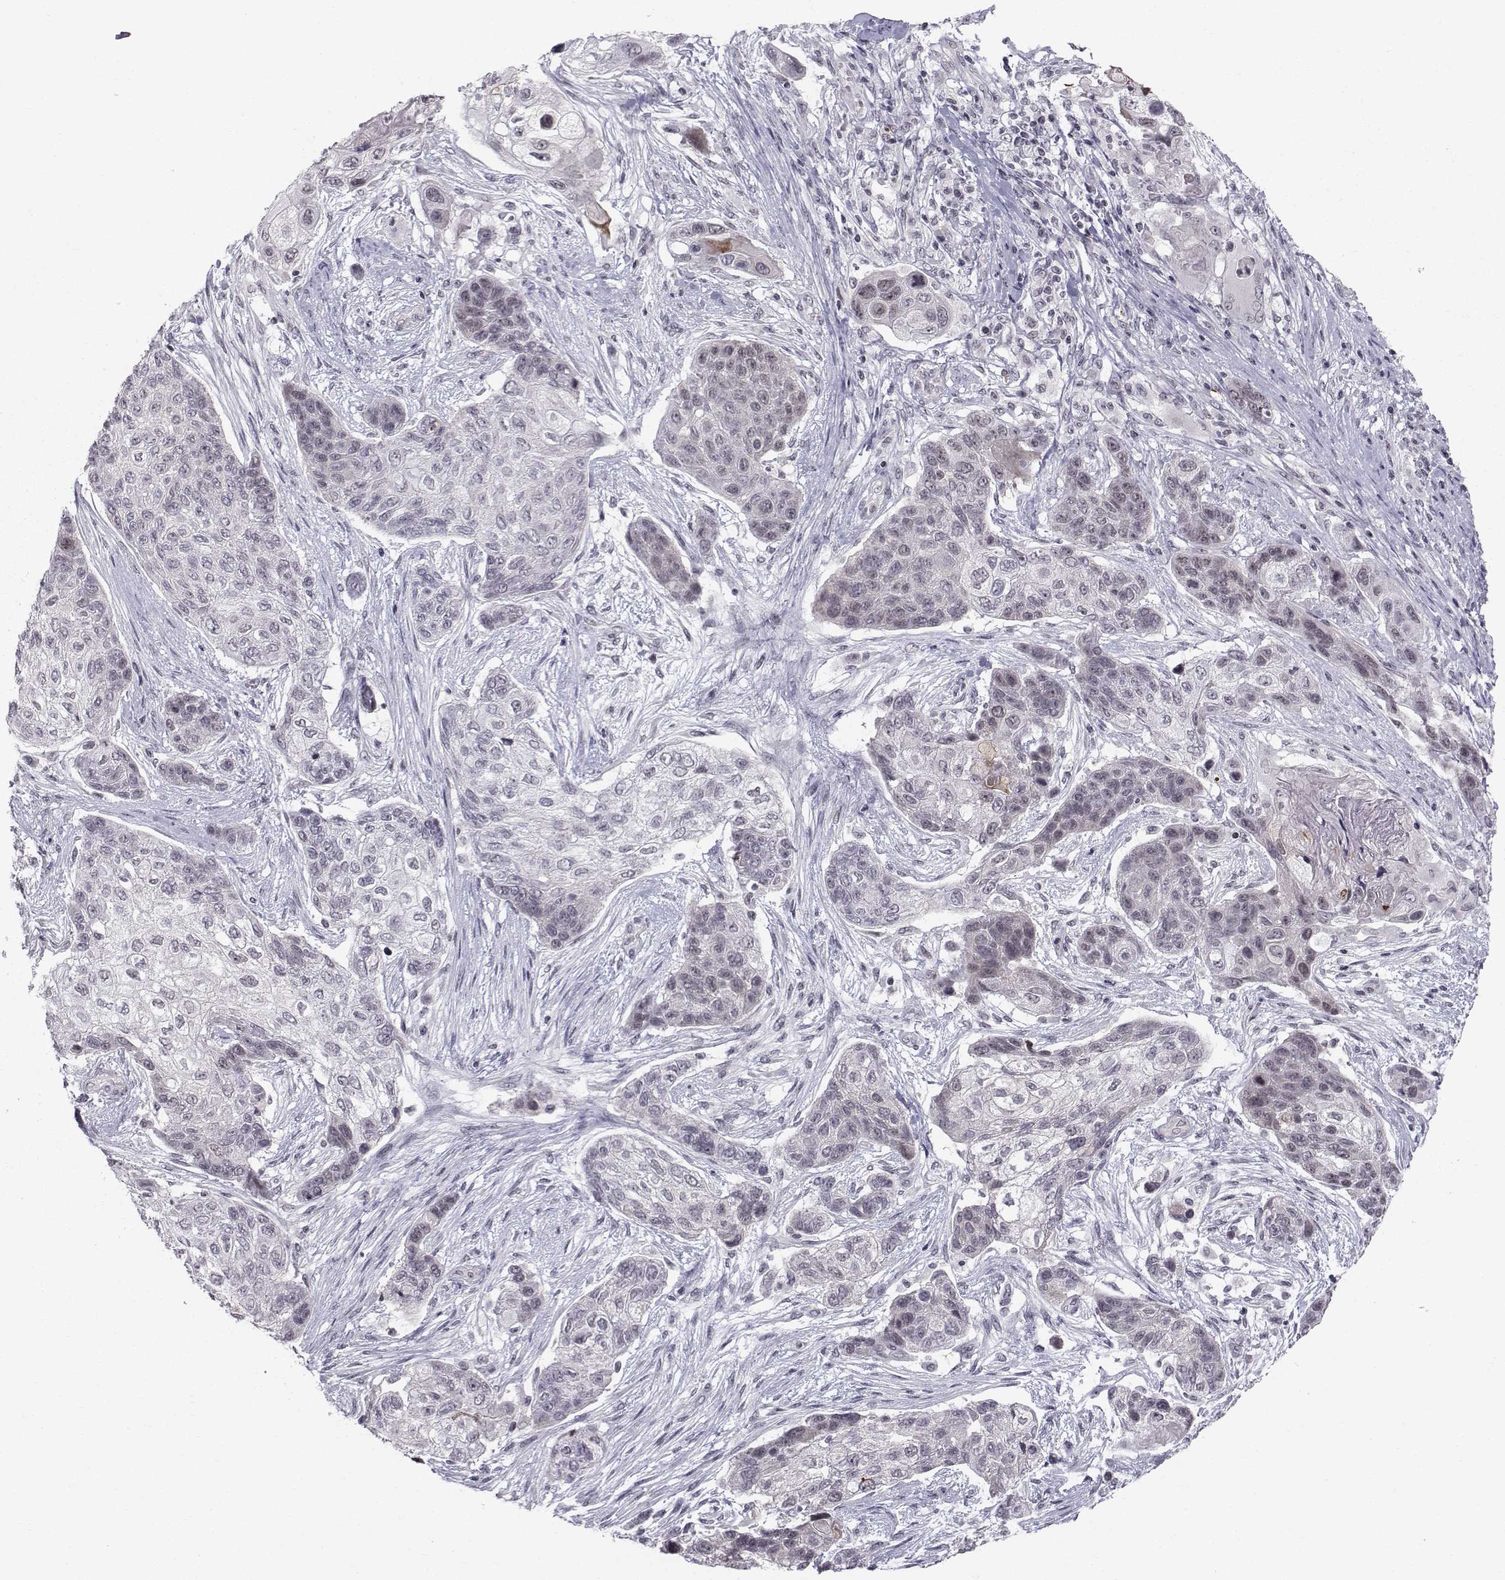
{"staining": {"intensity": "negative", "quantity": "none", "location": "none"}, "tissue": "lung cancer", "cell_type": "Tumor cells", "image_type": "cancer", "snomed": [{"axis": "morphology", "description": "Squamous cell carcinoma, NOS"}, {"axis": "topography", "description": "Lung"}], "caption": "An immunohistochemistry micrograph of squamous cell carcinoma (lung) is shown. There is no staining in tumor cells of squamous cell carcinoma (lung).", "gene": "MARCHF4", "patient": {"sex": "male", "age": 69}}